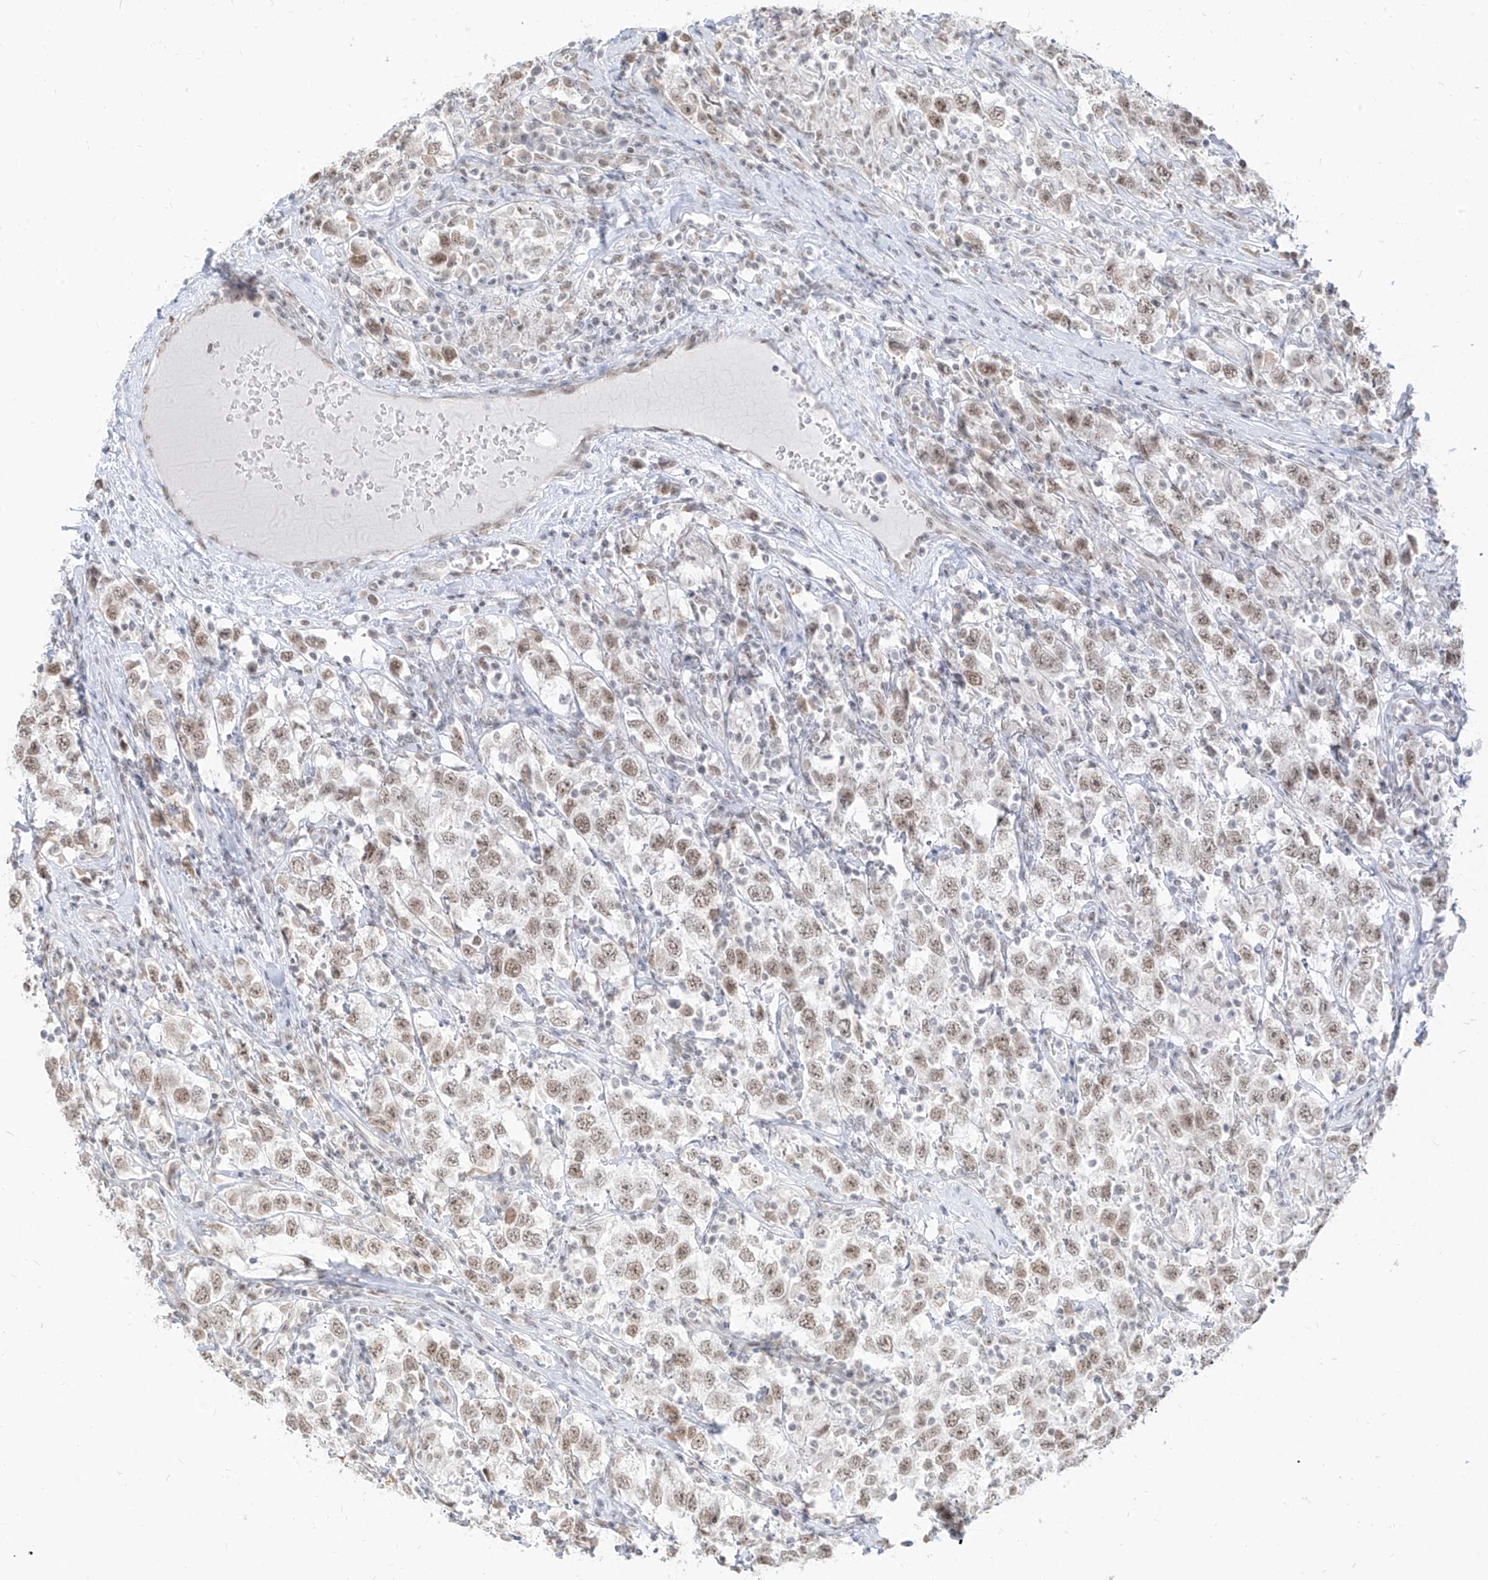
{"staining": {"intensity": "weak", "quantity": ">75%", "location": "nuclear"}, "tissue": "testis cancer", "cell_type": "Tumor cells", "image_type": "cancer", "snomed": [{"axis": "morphology", "description": "Seminoma, NOS"}, {"axis": "topography", "description": "Testis"}], "caption": "IHC histopathology image of human testis cancer stained for a protein (brown), which reveals low levels of weak nuclear staining in approximately >75% of tumor cells.", "gene": "SUPT5H", "patient": {"sex": "male", "age": 41}}